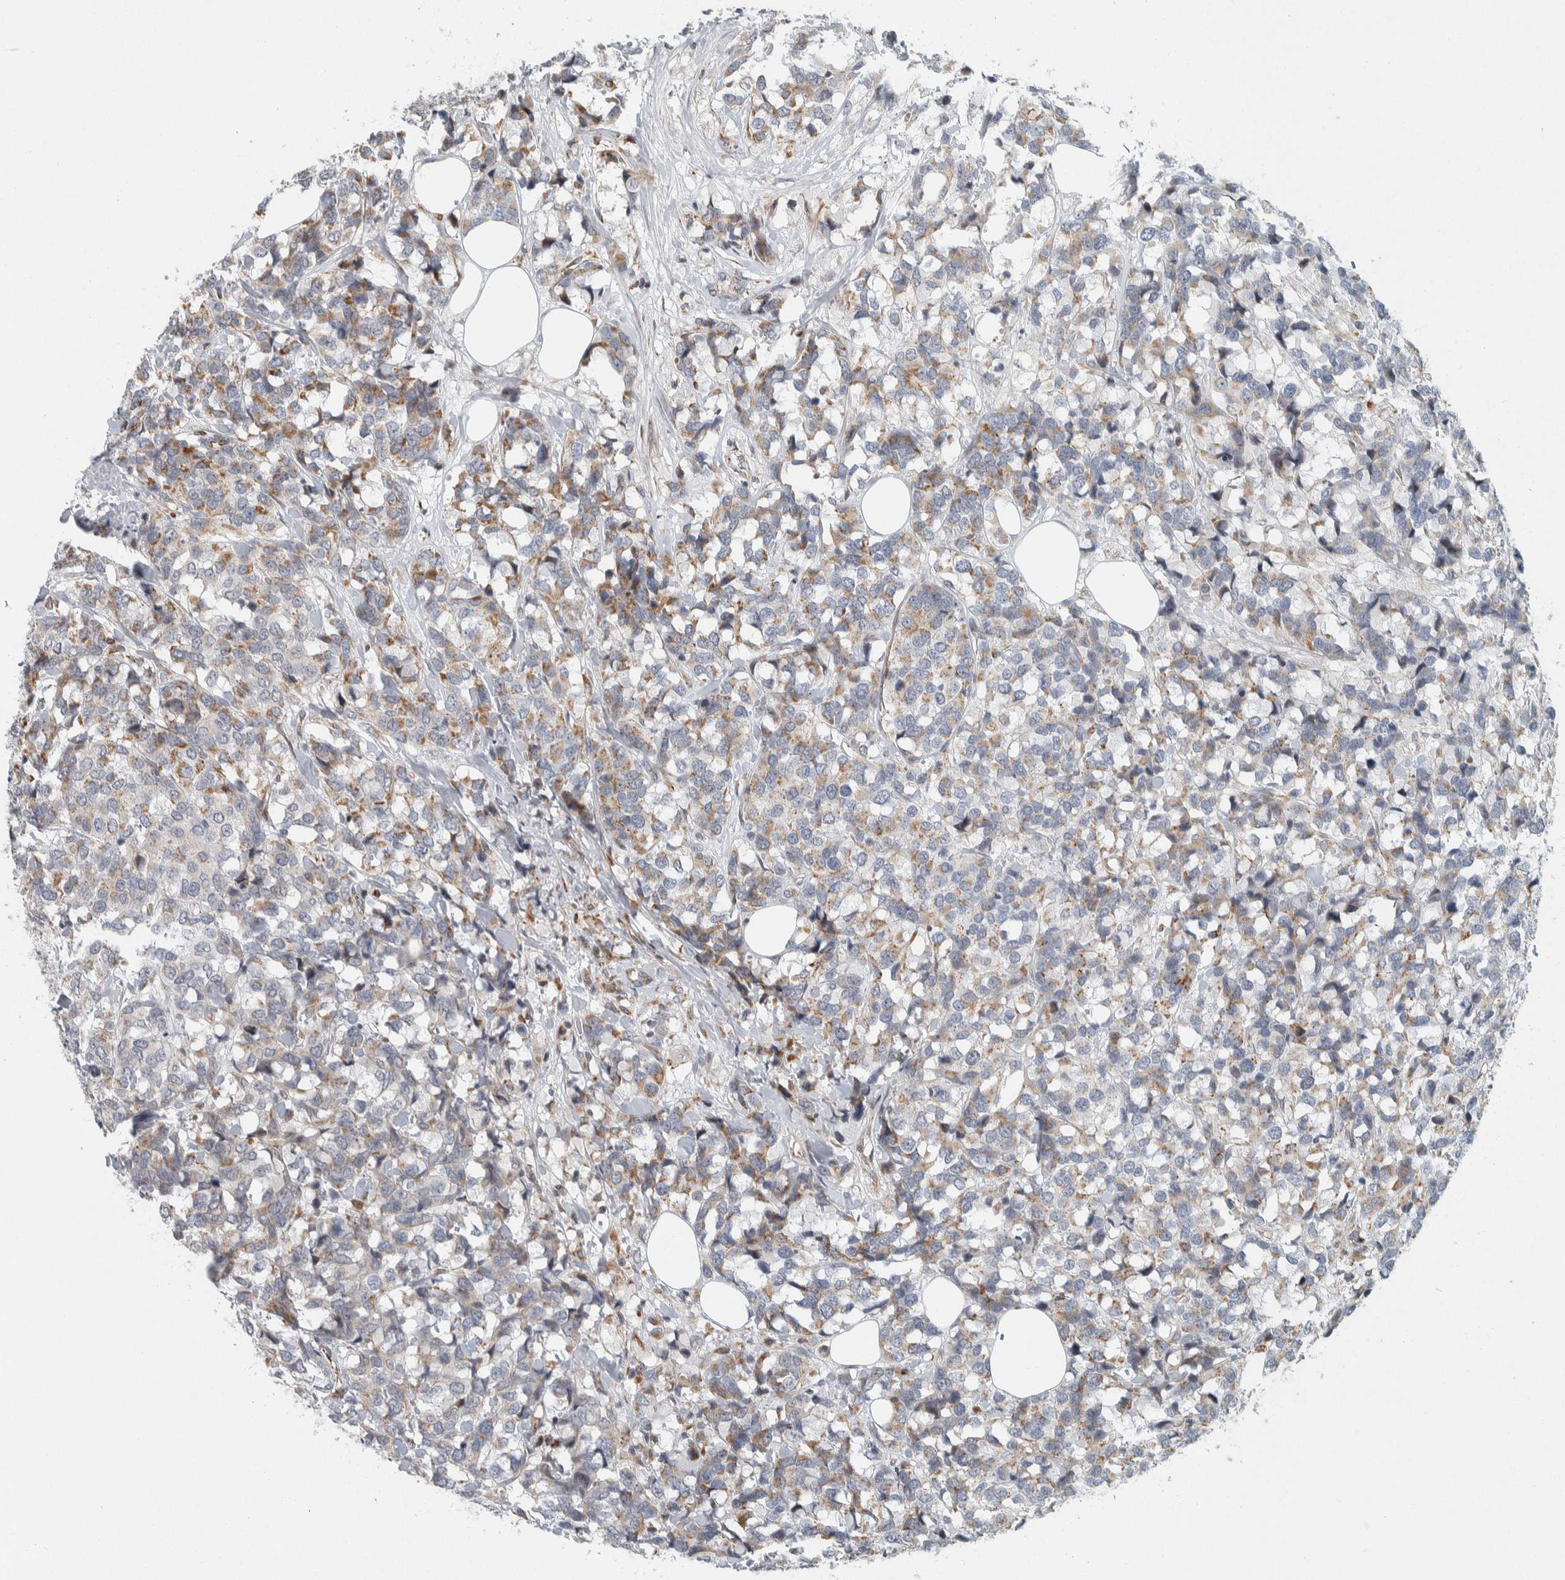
{"staining": {"intensity": "moderate", "quantity": "25%-75%", "location": "cytoplasmic/membranous"}, "tissue": "breast cancer", "cell_type": "Tumor cells", "image_type": "cancer", "snomed": [{"axis": "morphology", "description": "Lobular carcinoma"}, {"axis": "topography", "description": "Breast"}], "caption": "Protein expression analysis of human lobular carcinoma (breast) reveals moderate cytoplasmic/membranous staining in about 25%-75% of tumor cells. Using DAB (3,3'-diaminobenzidine) (brown) and hematoxylin (blue) stains, captured at high magnification using brightfield microscopy.", "gene": "AFP", "patient": {"sex": "female", "age": 59}}